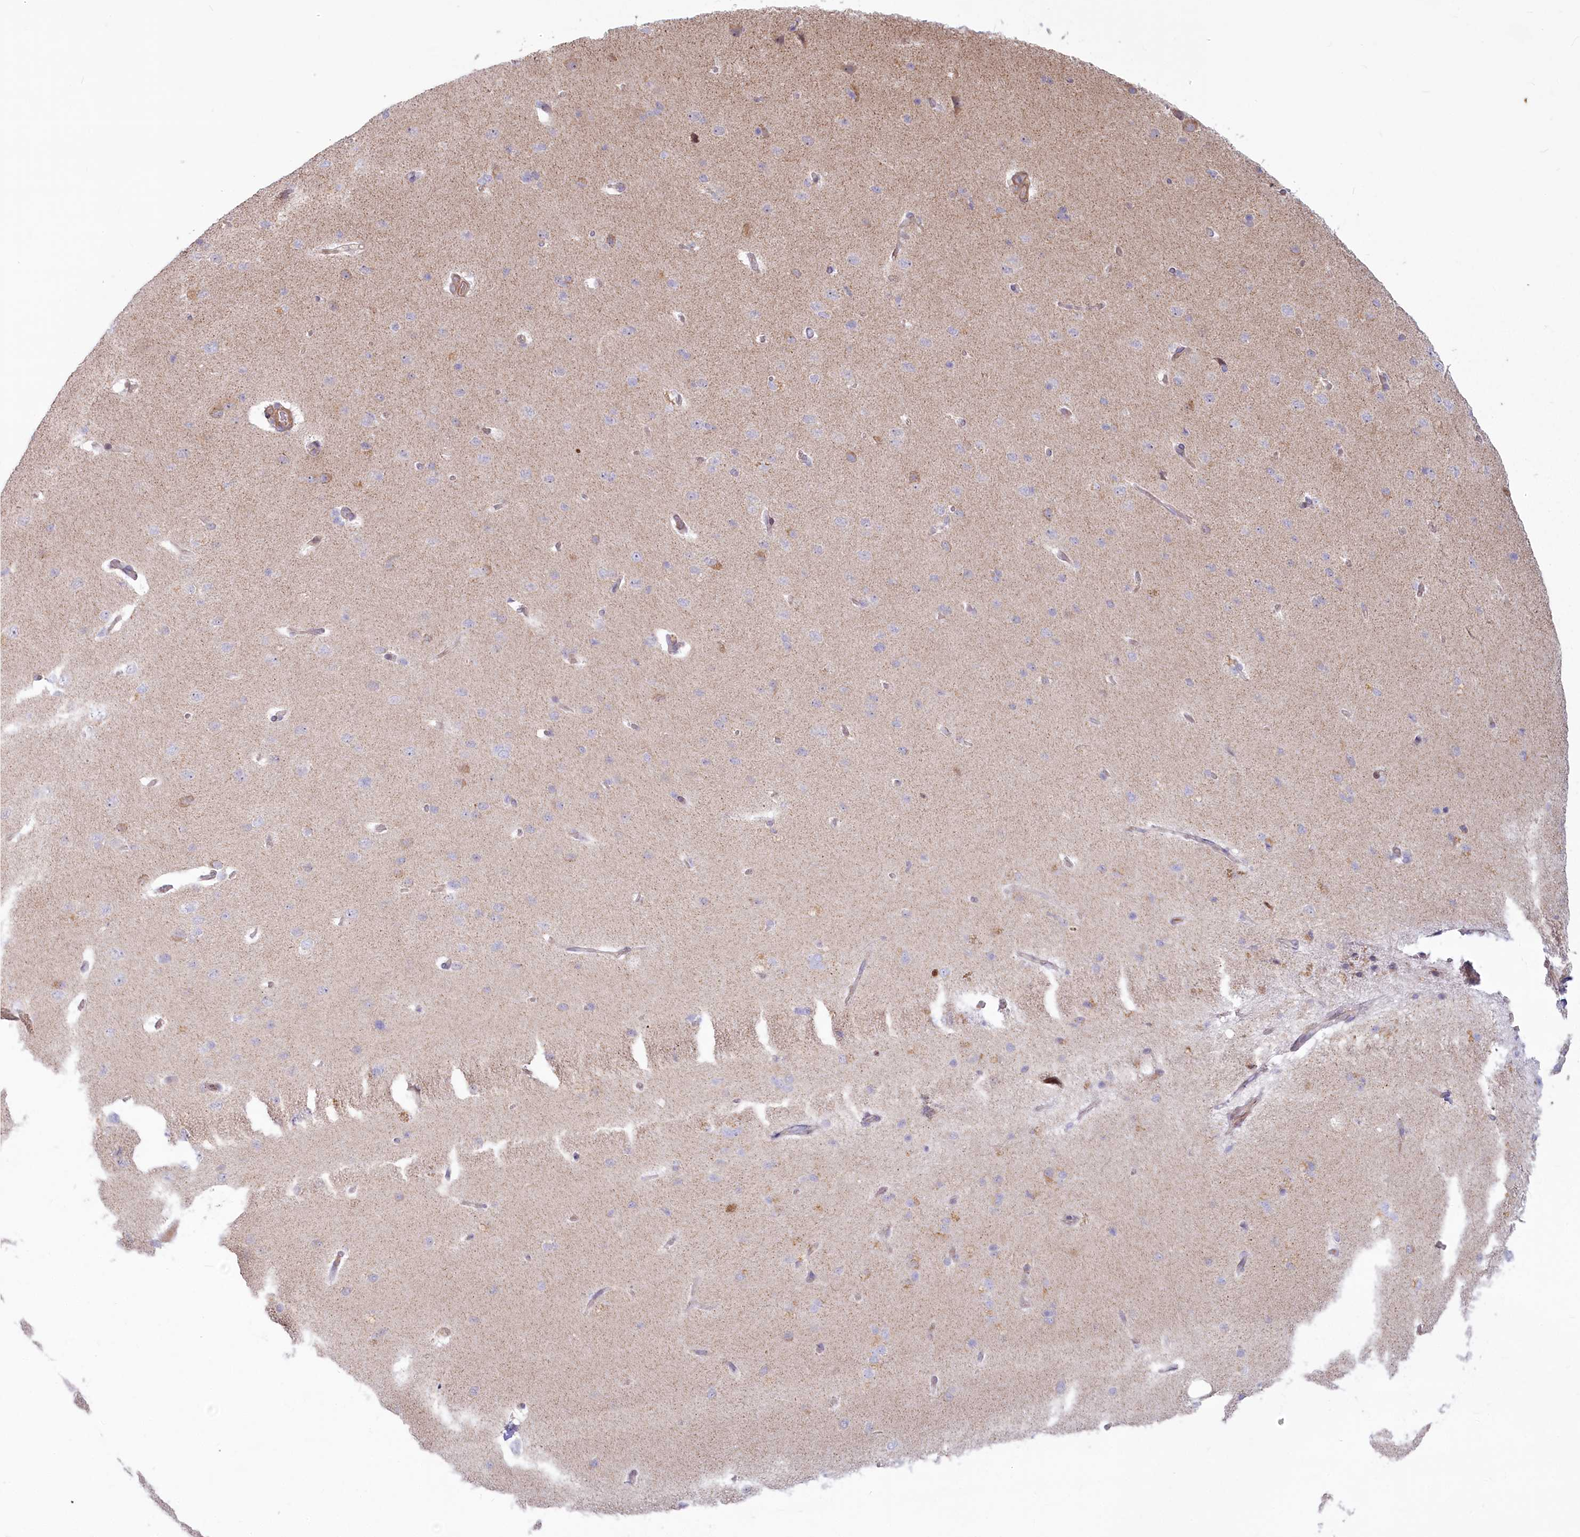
{"staining": {"intensity": "moderate", "quantity": "25%-75%", "location": "cytoplasmic/membranous"}, "tissue": "cerebral cortex", "cell_type": "Endothelial cells", "image_type": "normal", "snomed": [{"axis": "morphology", "description": "Normal tissue, NOS"}, {"axis": "topography", "description": "Cerebral cortex"}], "caption": "The image shows staining of benign cerebral cortex, revealing moderate cytoplasmic/membranous protein positivity (brown color) within endothelial cells. (Stains: DAB in brown, nuclei in blue, Microscopy: brightfield microscopy at high magnification).", "gene": "MTG1", "patient": {"sex": "male", "age": 62}}